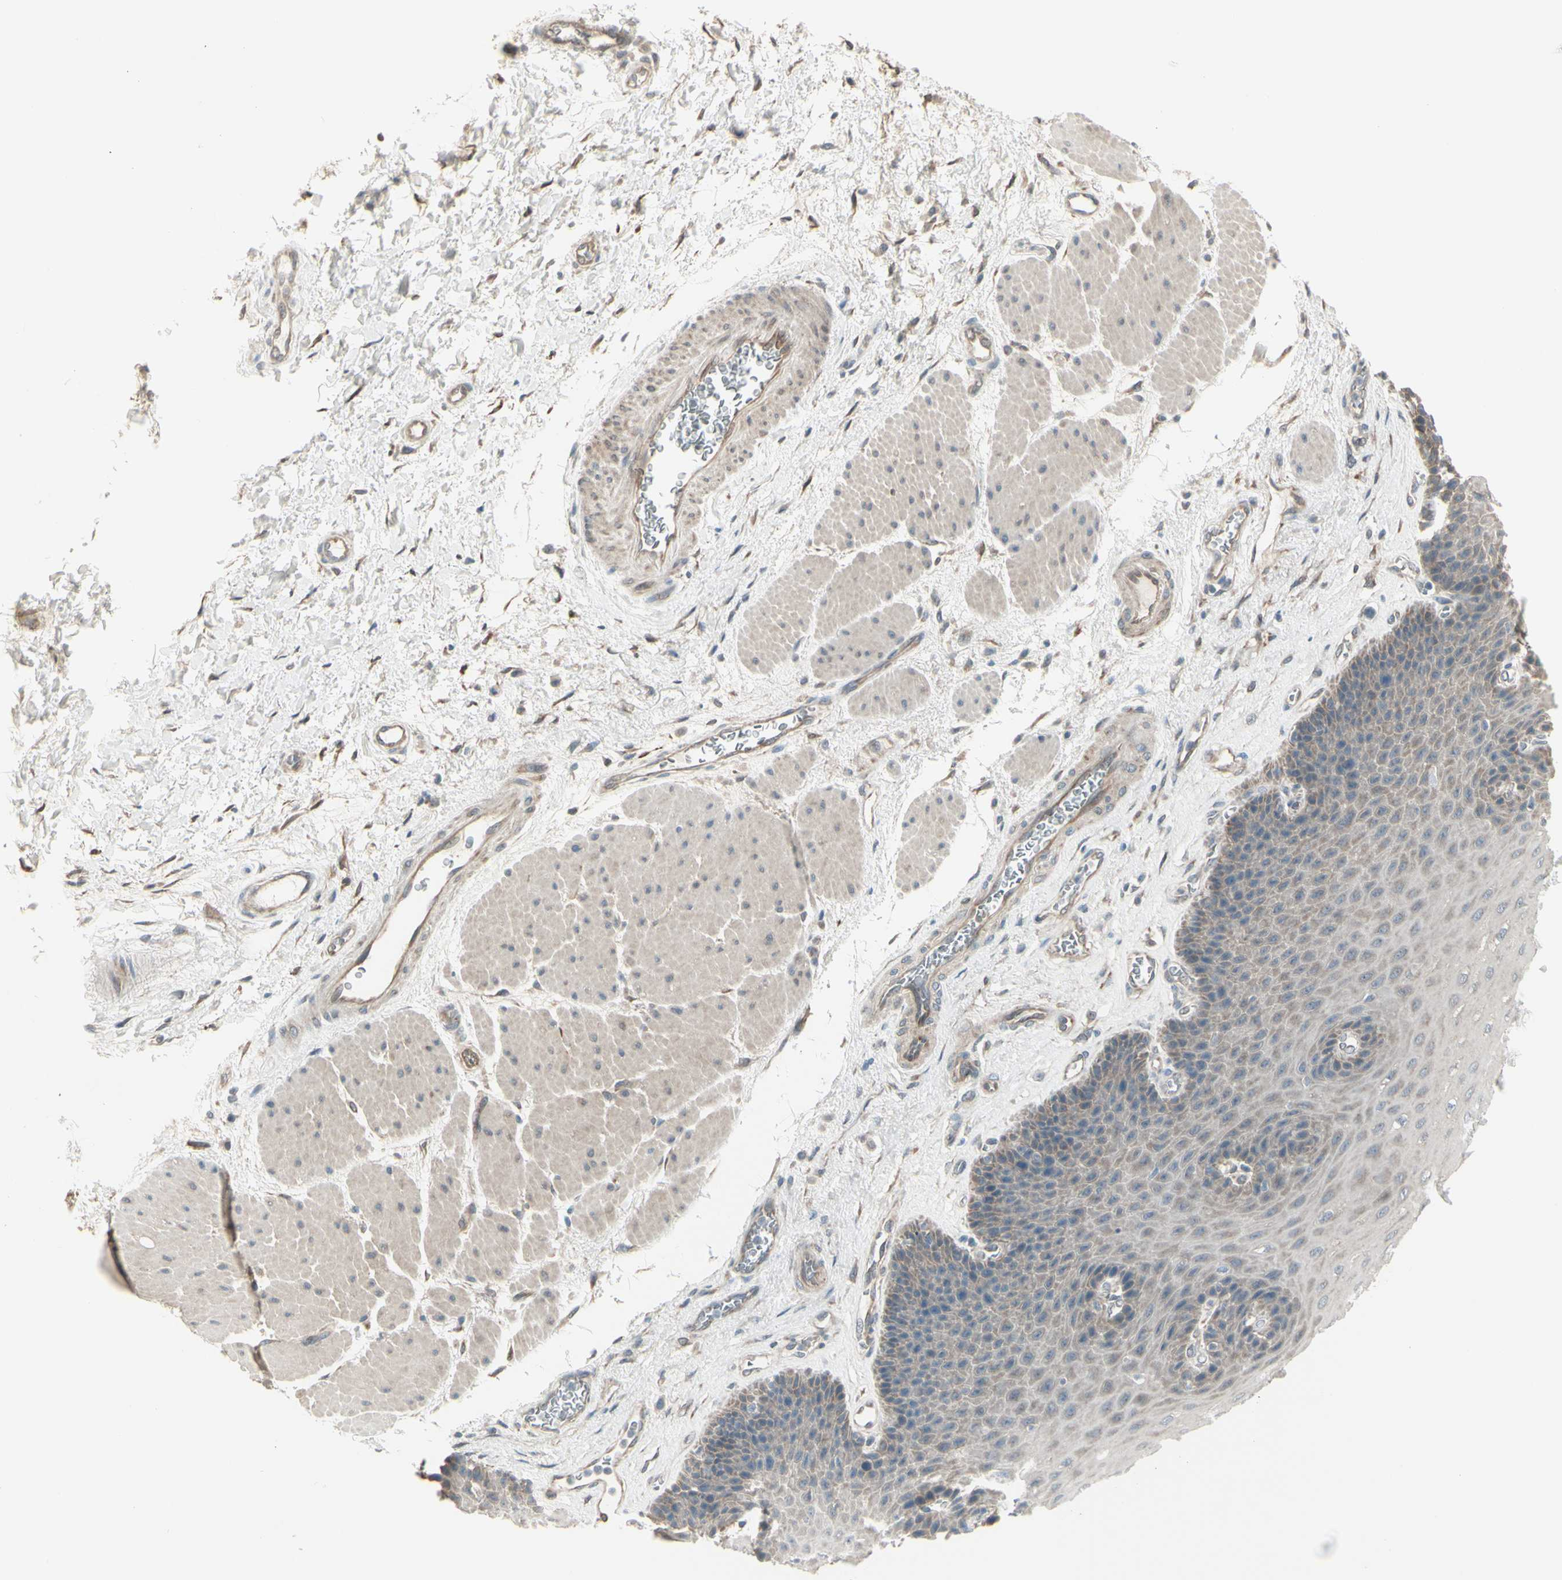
{"staining": {"intensity": "negative", "quantity": "none", "location": "none"}, "tissue": "esophagus", "cell_type": "Squamous epithelial cells", "image_type": "normal", "snomed": [{"axis": "morphology", "description": "Normal tissue, NOS"}, {"axis": "topography", "description": "Esophagus"}], "caption": "Immunohistochemical staining of normal human esophagus displays no significant staining in squamous epithelial cells.", "gene": "NAXD", "patient": {"sex": "female", "age": 72}}